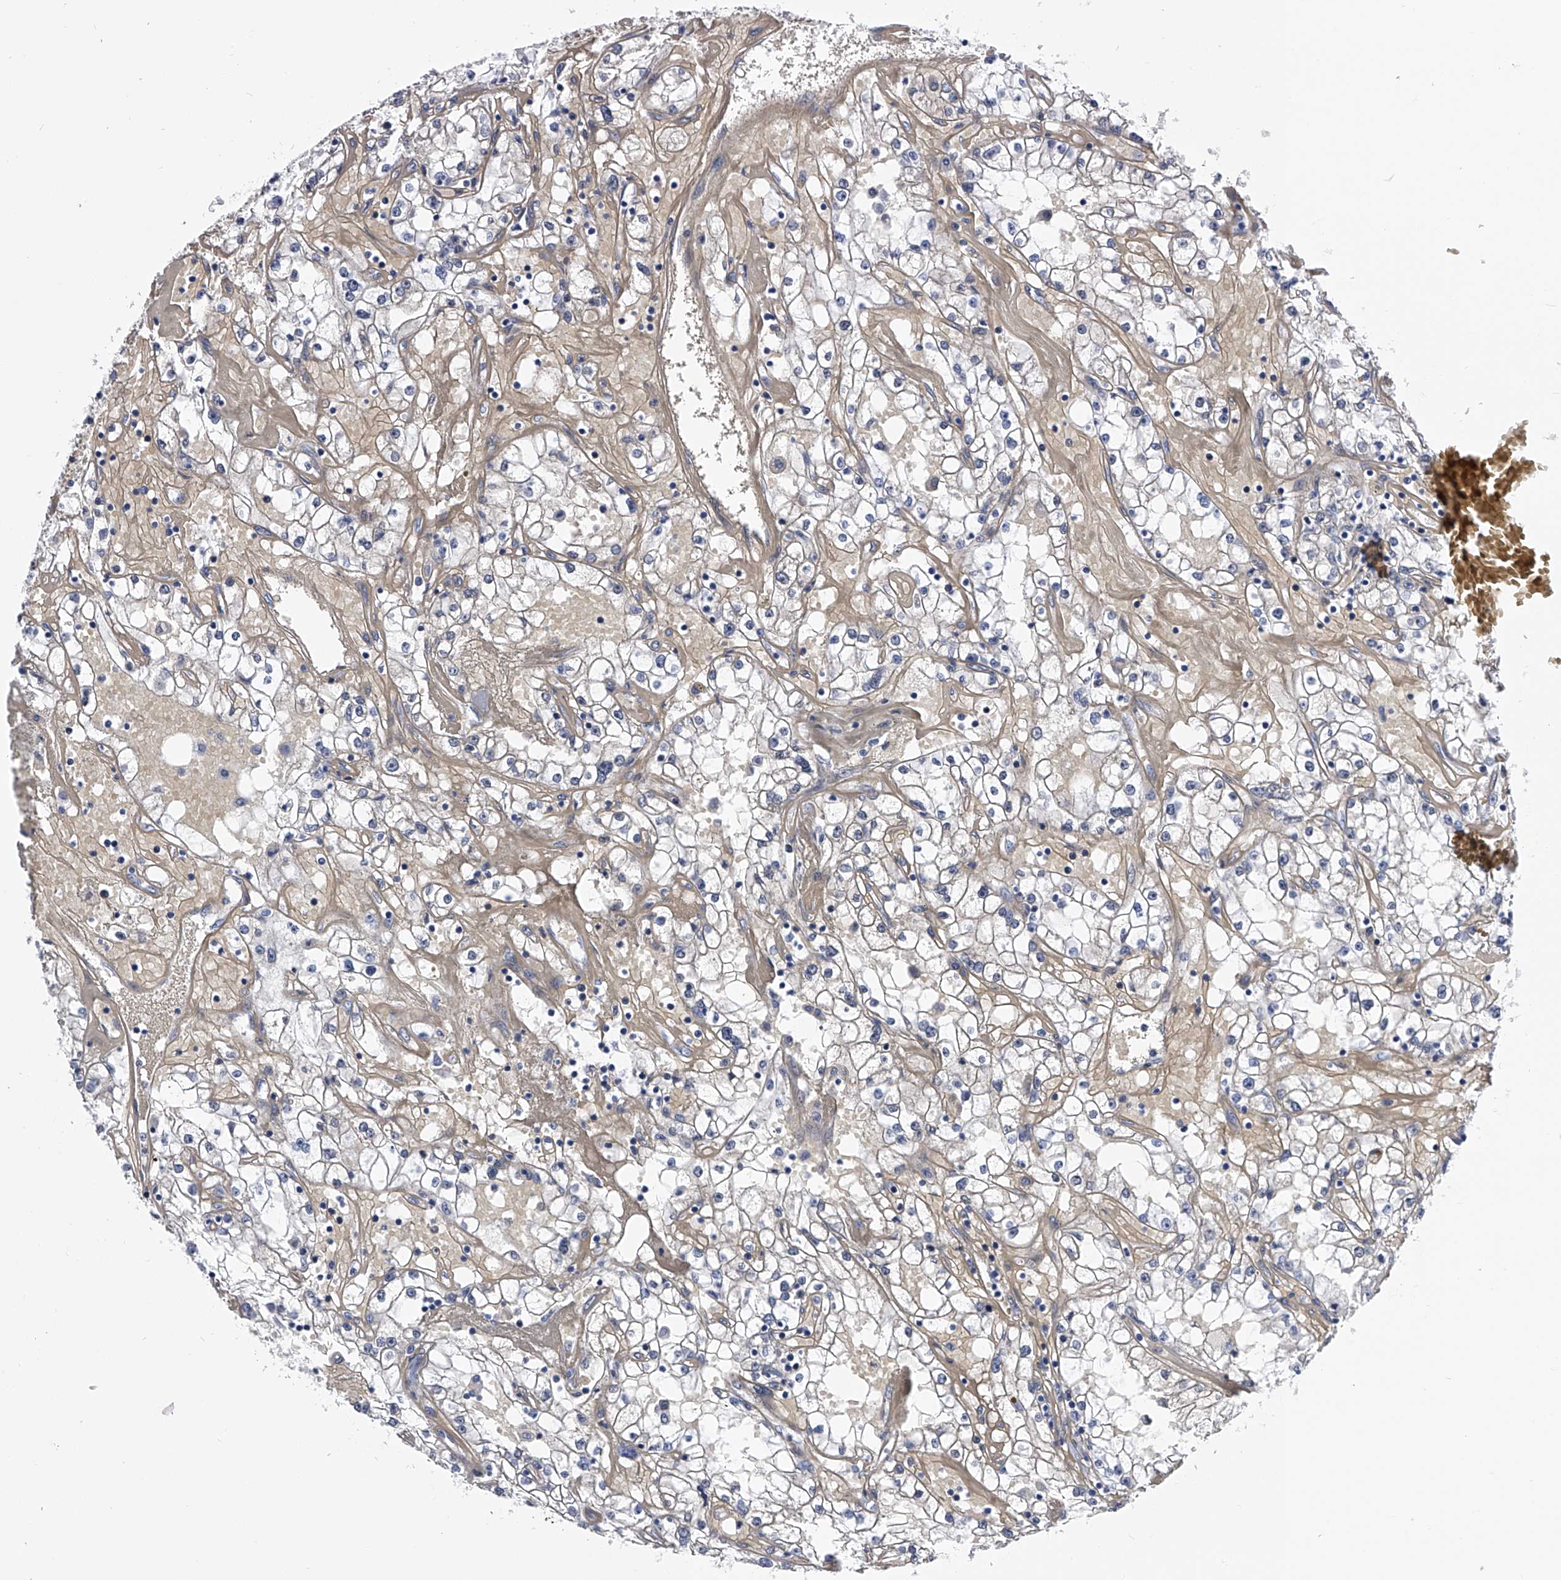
{"staining": {"intensity": "negative", "quantity": "none", "location": "none"}, "tissue": "renal cancer", "cell_type": "Tumor cells", "image_type": "cancer", "snomed": [{"axis": "morphology", "description": "Adenocarcinoma, NOS"}, {"axis": "topography", "description": "Kidney"}], "caption": "An immunohistochemistry (IHC) micrograph of renal cancer is shown. There is no staining in tumor cells of renal cancer.", "gene": "EFCAB7", "patient": {"sex": "male", "age": 56}}